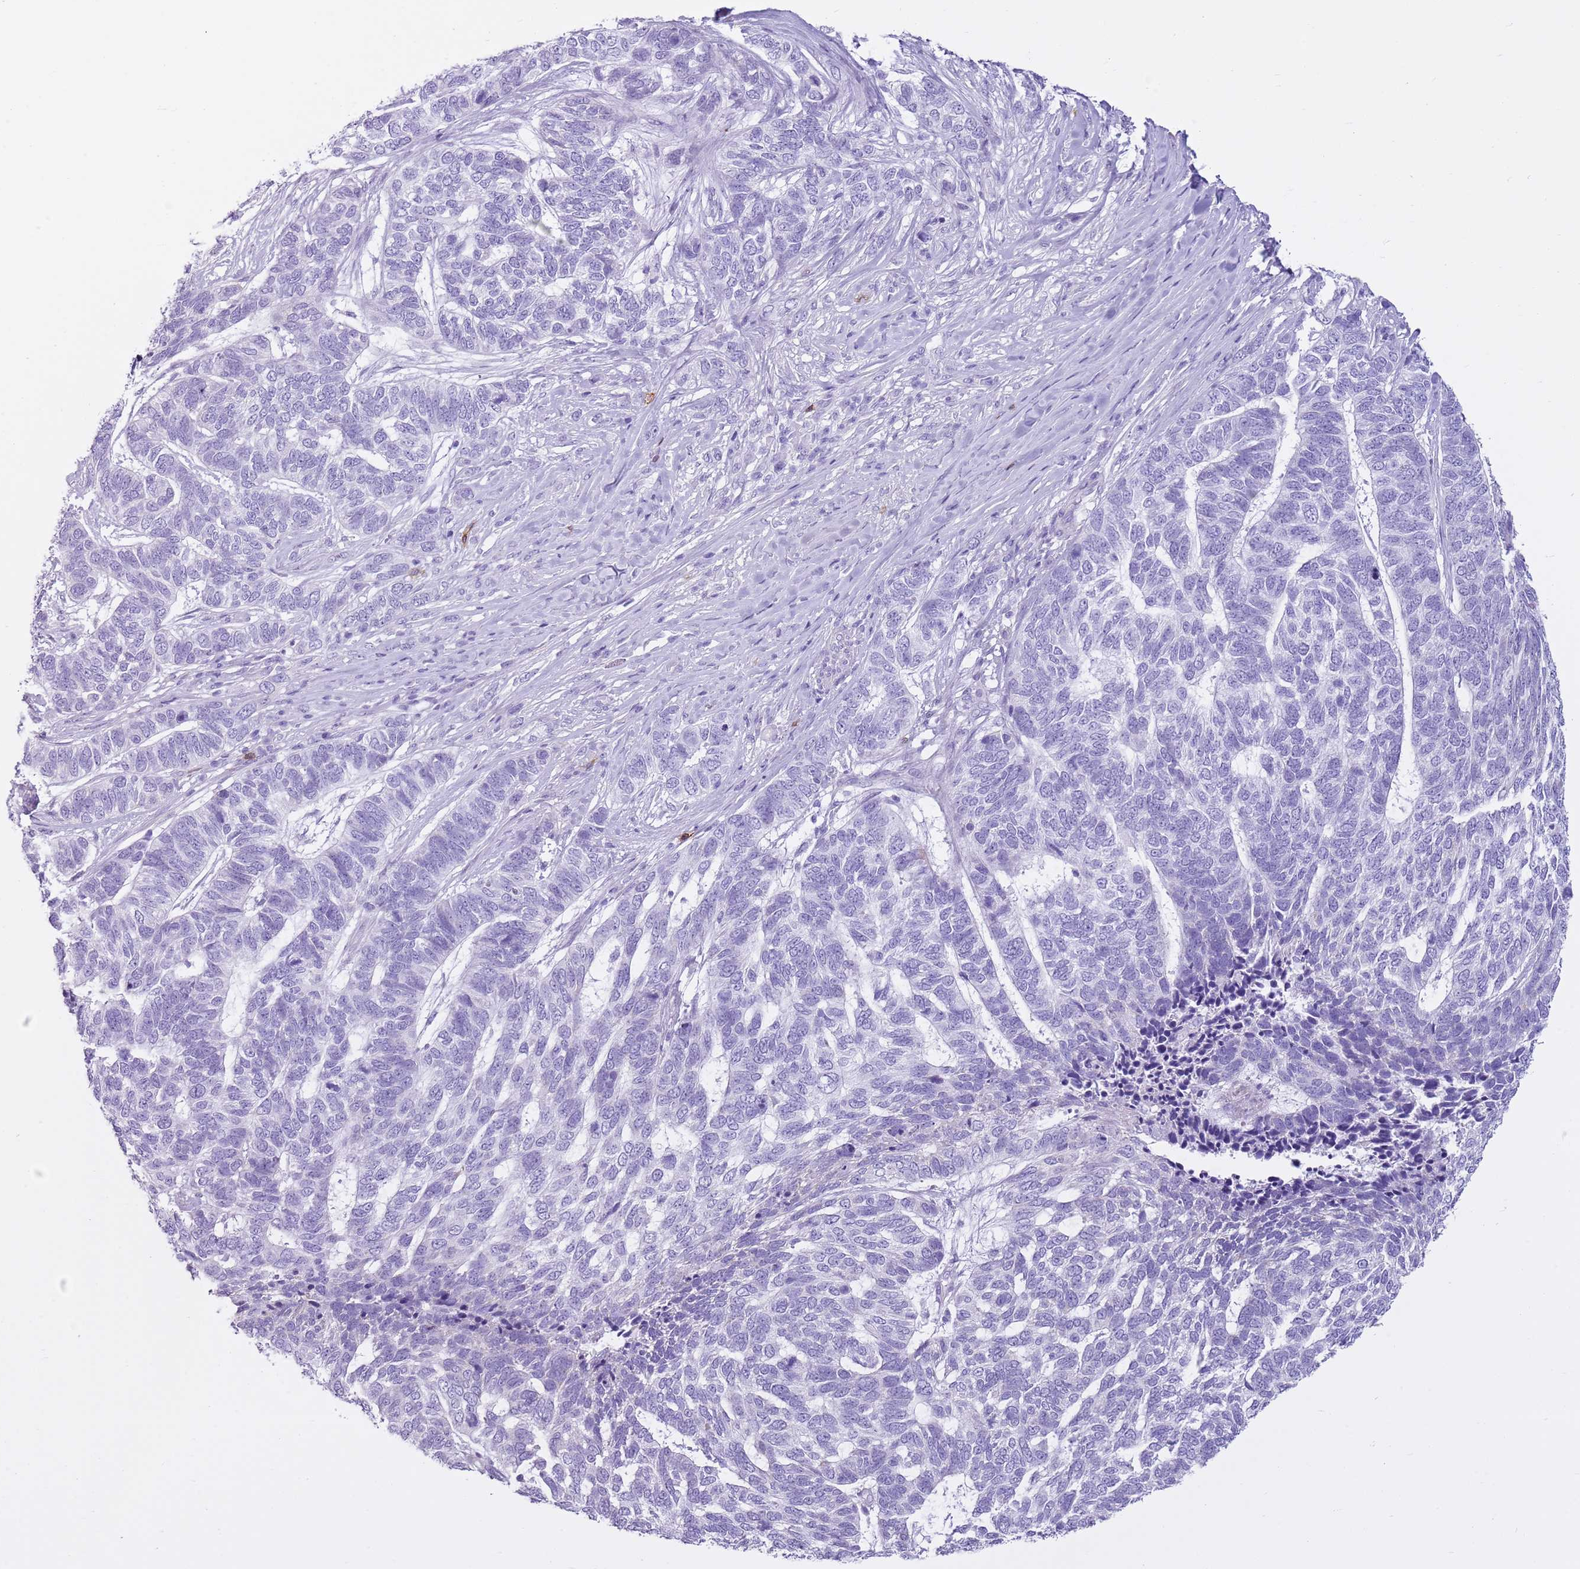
{"staining": {"intensity": "negative", "quantity": "none", "location": "none"}, "tissue": "skin cancer", "cell_type": "Tumor cells", "image_type": "cancer", "snomed": [{"axis": "morphology", "description": "Basal cell carcinoma"}, {"axis": "topography", "description": "Skin"}], "caption": "High power microscopy micrograph of an immunohistochemistry image of skin basal cell carcinoma, revealing no significant positivity in tumor cells.", "gene": "CD177", "patient": {"sex": "female", "age": 65}}